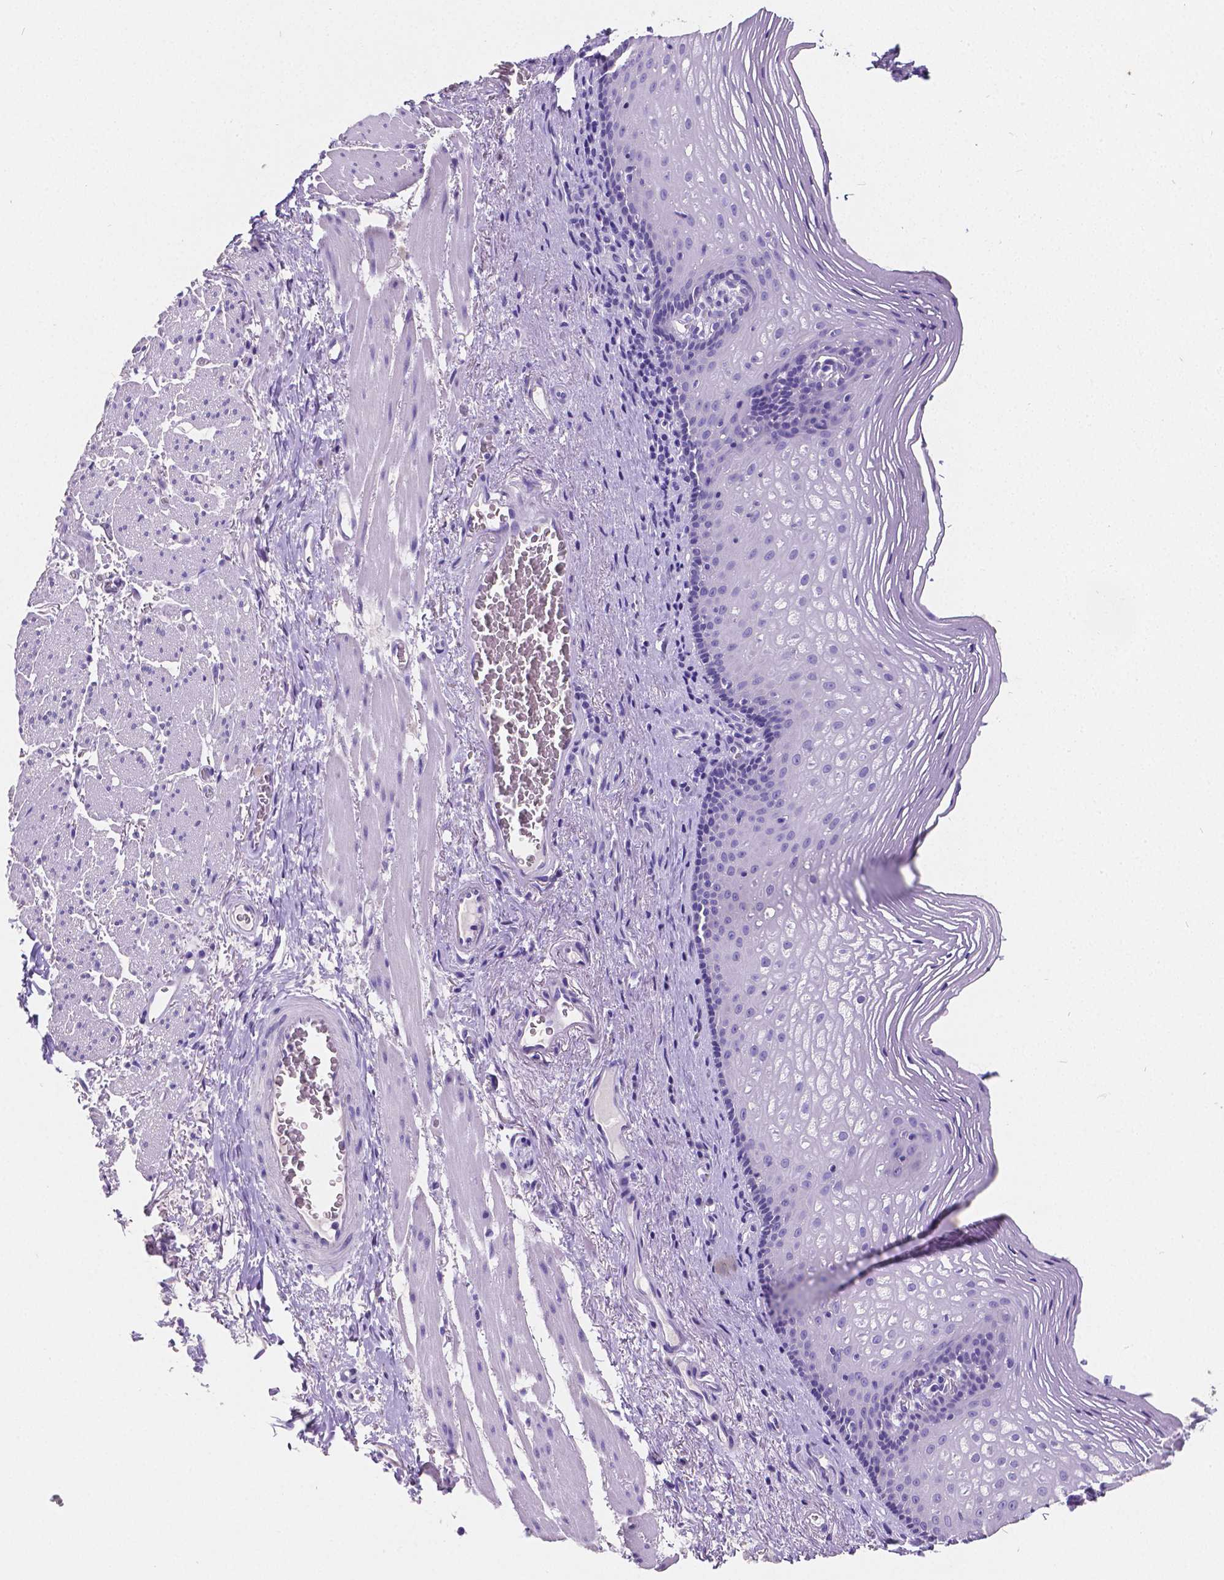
{"staining": {"intensity": "negative", "quantity": "none", "location": "none"}, "tissue": "esophagus", "cell_type": "Squamous epithelial cells", "image_type": "normal", "snomed": [{"axis": "morphology", "description": "Normal tissue, NOS"}, {"axis": "topography", "description": "Esophagus"}], "caption": "Immunohistochemical staining of normal human esophagus displays no significant staining in squamous epithelial cells. (DAB (3,3'-diaminobenzidine) immunohistochemistry with hematoxylin counter stain).", "gene": "SATB2", "patient": {"sex": "male", "age": 76}}